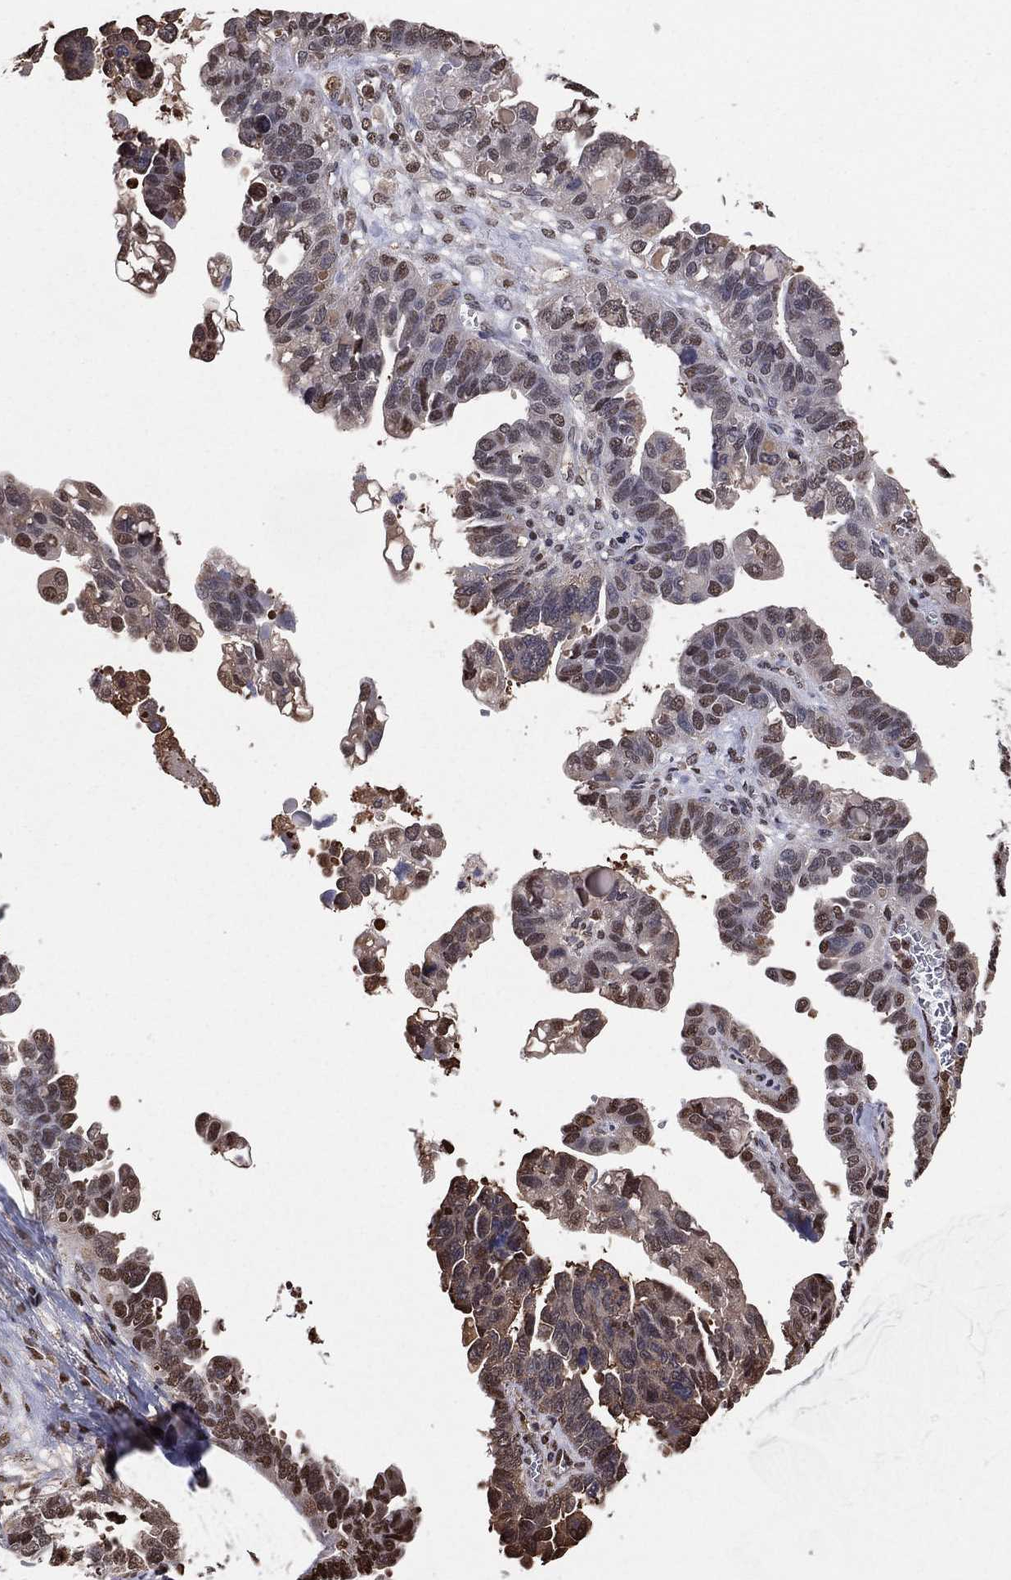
{"staining": {"intensity": "moderate", "quantity": "<25%", "location": "cytoplasmic/membranous,nuclear"}, "tissue": "ovarian cancer", "cell_type": "Tumor cells", "image_type": "cancer", "snomed": [{"axis": "morphology", "description": "Cystadenocarcinoma, serous, NOS"}, {"axis": "topography", "description": "Ovary"}], "caption": "A brown stain shows moderate cytoplasmic/membranous and nuclear positivity of a protein in human ovarian cancer tumor cells.", "gene": "GAPDH", "patient": {"sex": "female", "age": 69}}